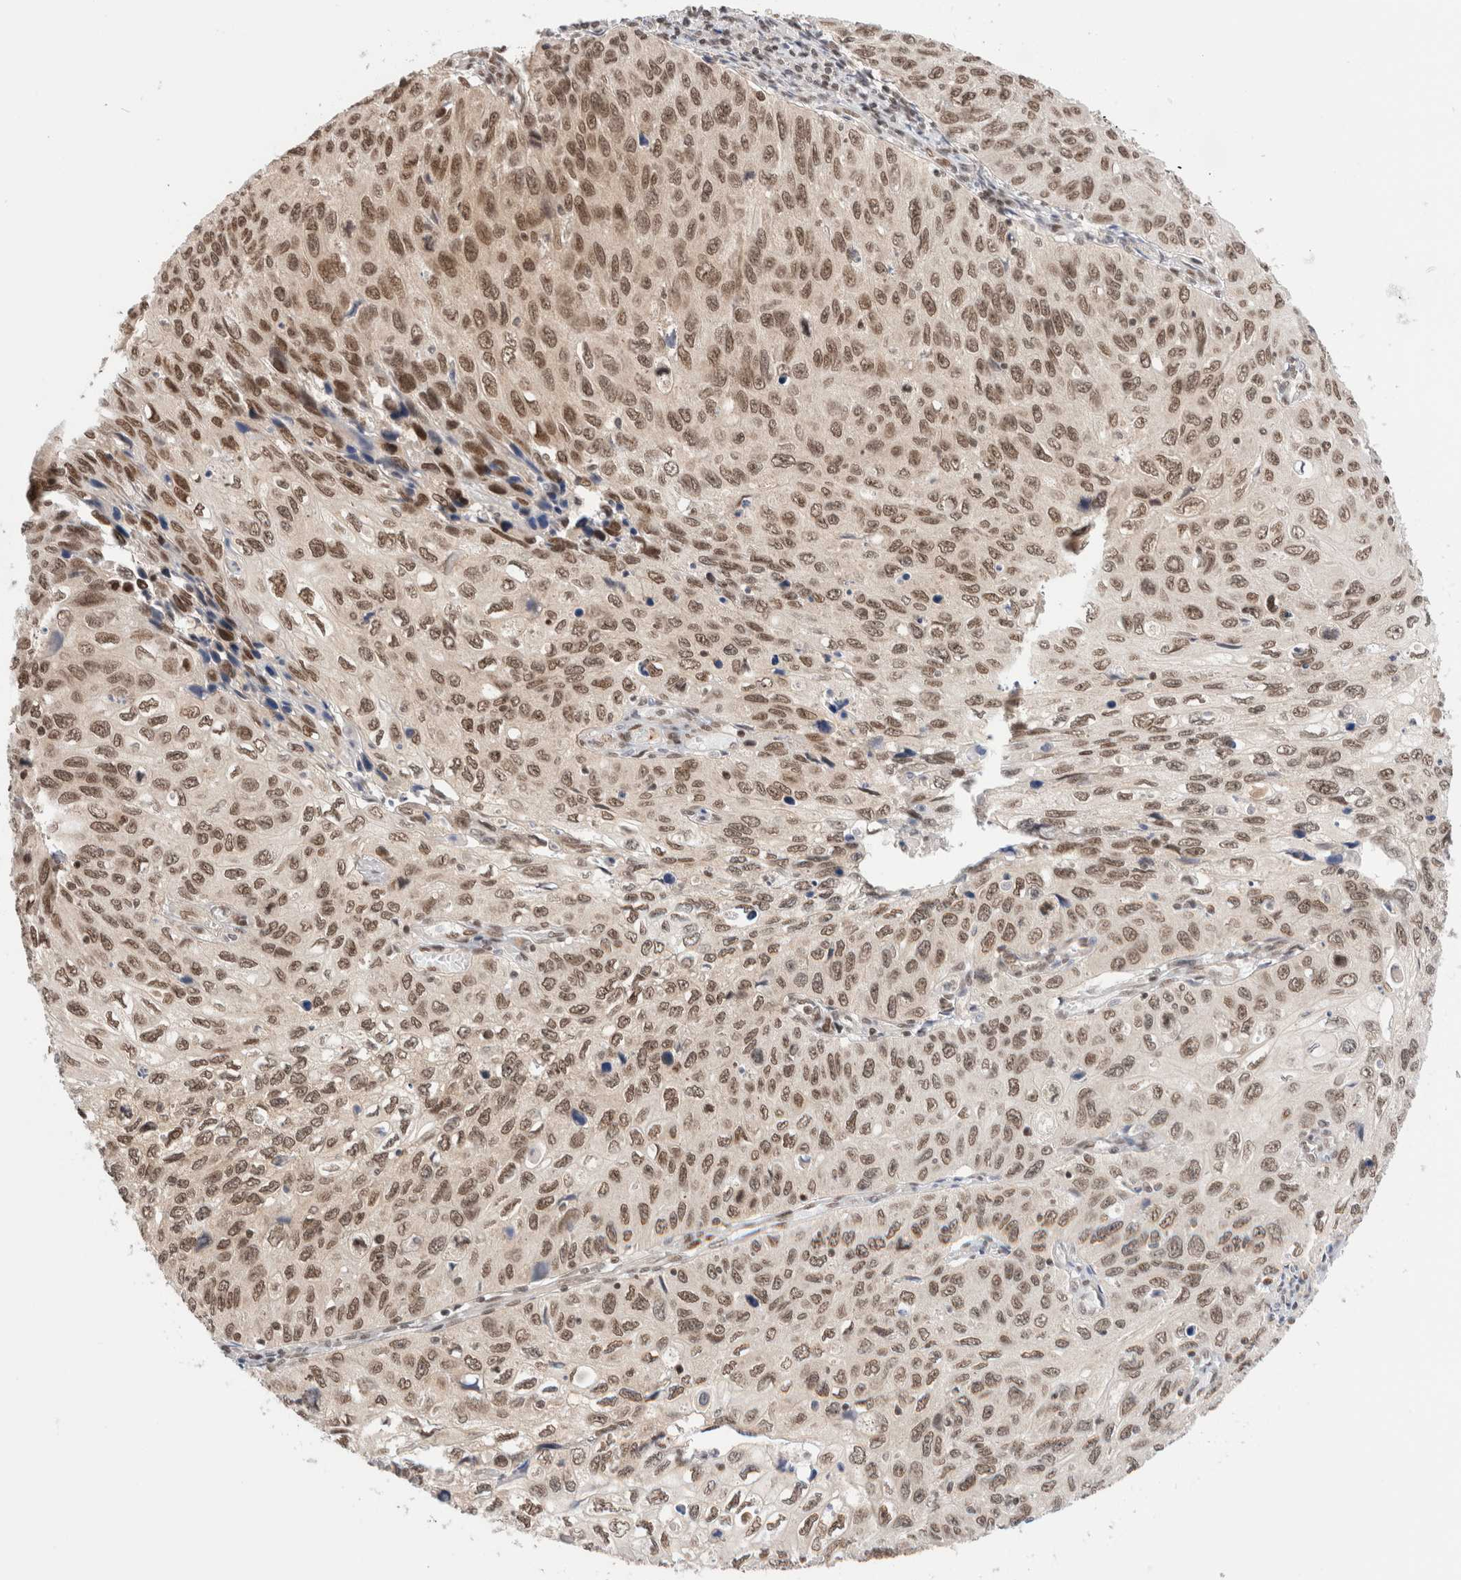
{"staining": {"intensity": "moderate", "quantity": ">75%", "location": "nuclear"}, "tissue": "cervical cancer", "cell_type": "Tumor cells", "image_type": "cancer", "snomed": [{"axis": "morphology", "description": "Squamous cell carcinoma, NOS"}, {"axis": "topography", "description": "Cervix"}], "caption": "Cervical cancer (squamous cell carcinoma) was stained to show a protein in brown. There is medium levels of moderate nuclear positivity in approximately >75% of tumor cells.", "gene": "GATAD2A", "patient": {"sex": "female", "age": 53}}